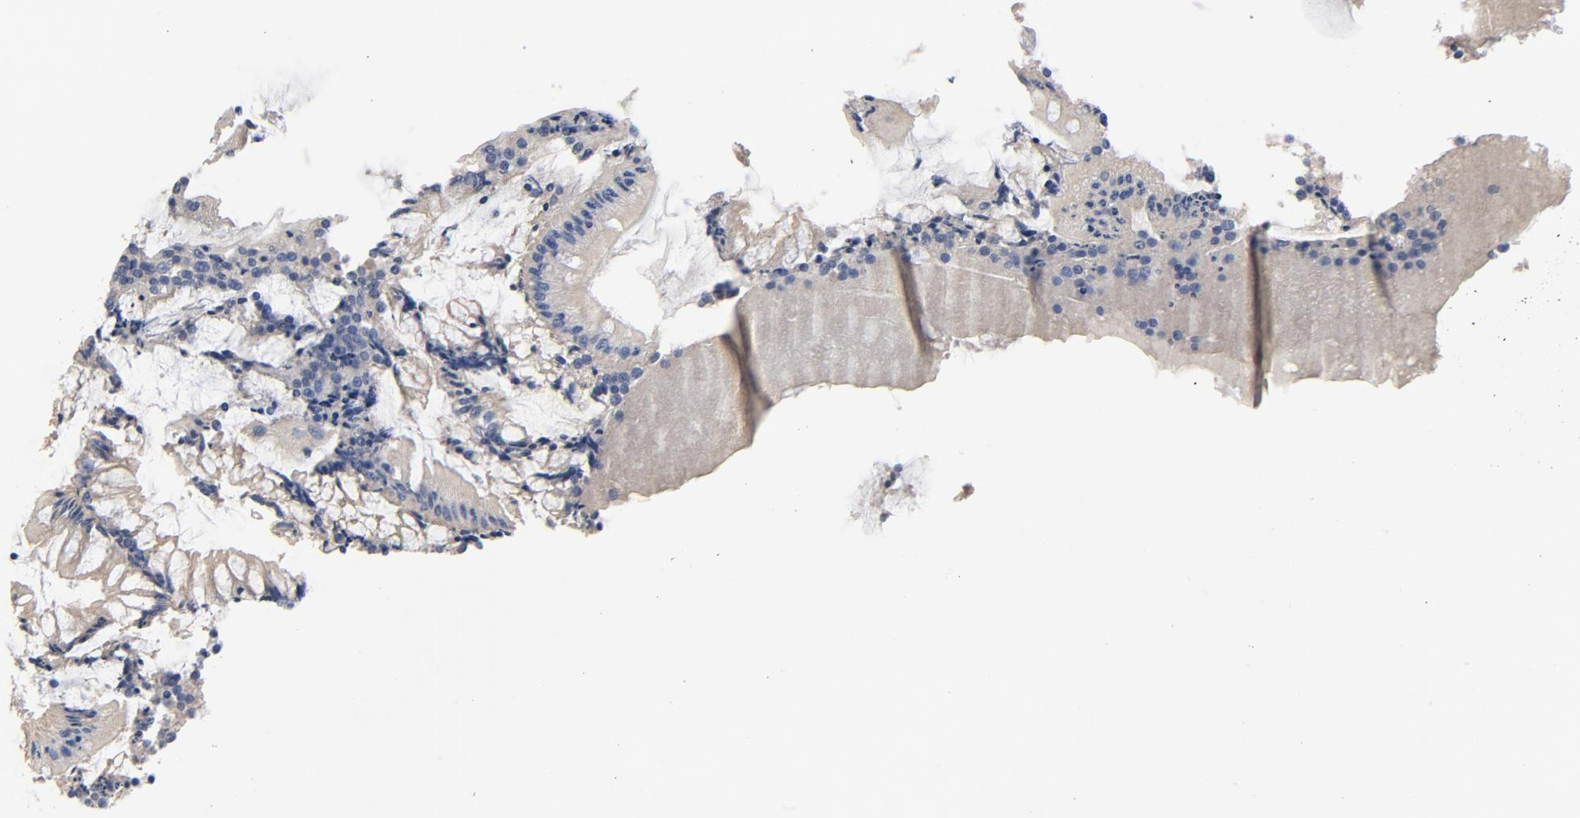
{"staining": {"intensity": "moderate", "quantity": ">75%", "location": "cytoplasmic/membranous"}, "tissue": "appendix", "cell_type": "Glandular cells", "image_type": "normal", "snomed": [{"axis": "morphology", "description": "Normal tissue, NOS"}, {"axis": "topography", "description": "Appendix"}], "caption": "Immunohistochemistry (IHC) staining of benign appendix, which demonstrates medium levels of moderate cytoplasmic/membranous expression in approximately >75% of glandular cells indicating moderate cytoplasmic/membranous protein expression. The staining was performed using DAB (3,3'-diaminobenzidine) (brown) for protein detection and nuclei were counterstained in hematoxylin (blue).", "gene": "DYNLT3", "patient": {"sex": "female", "age": 66}}